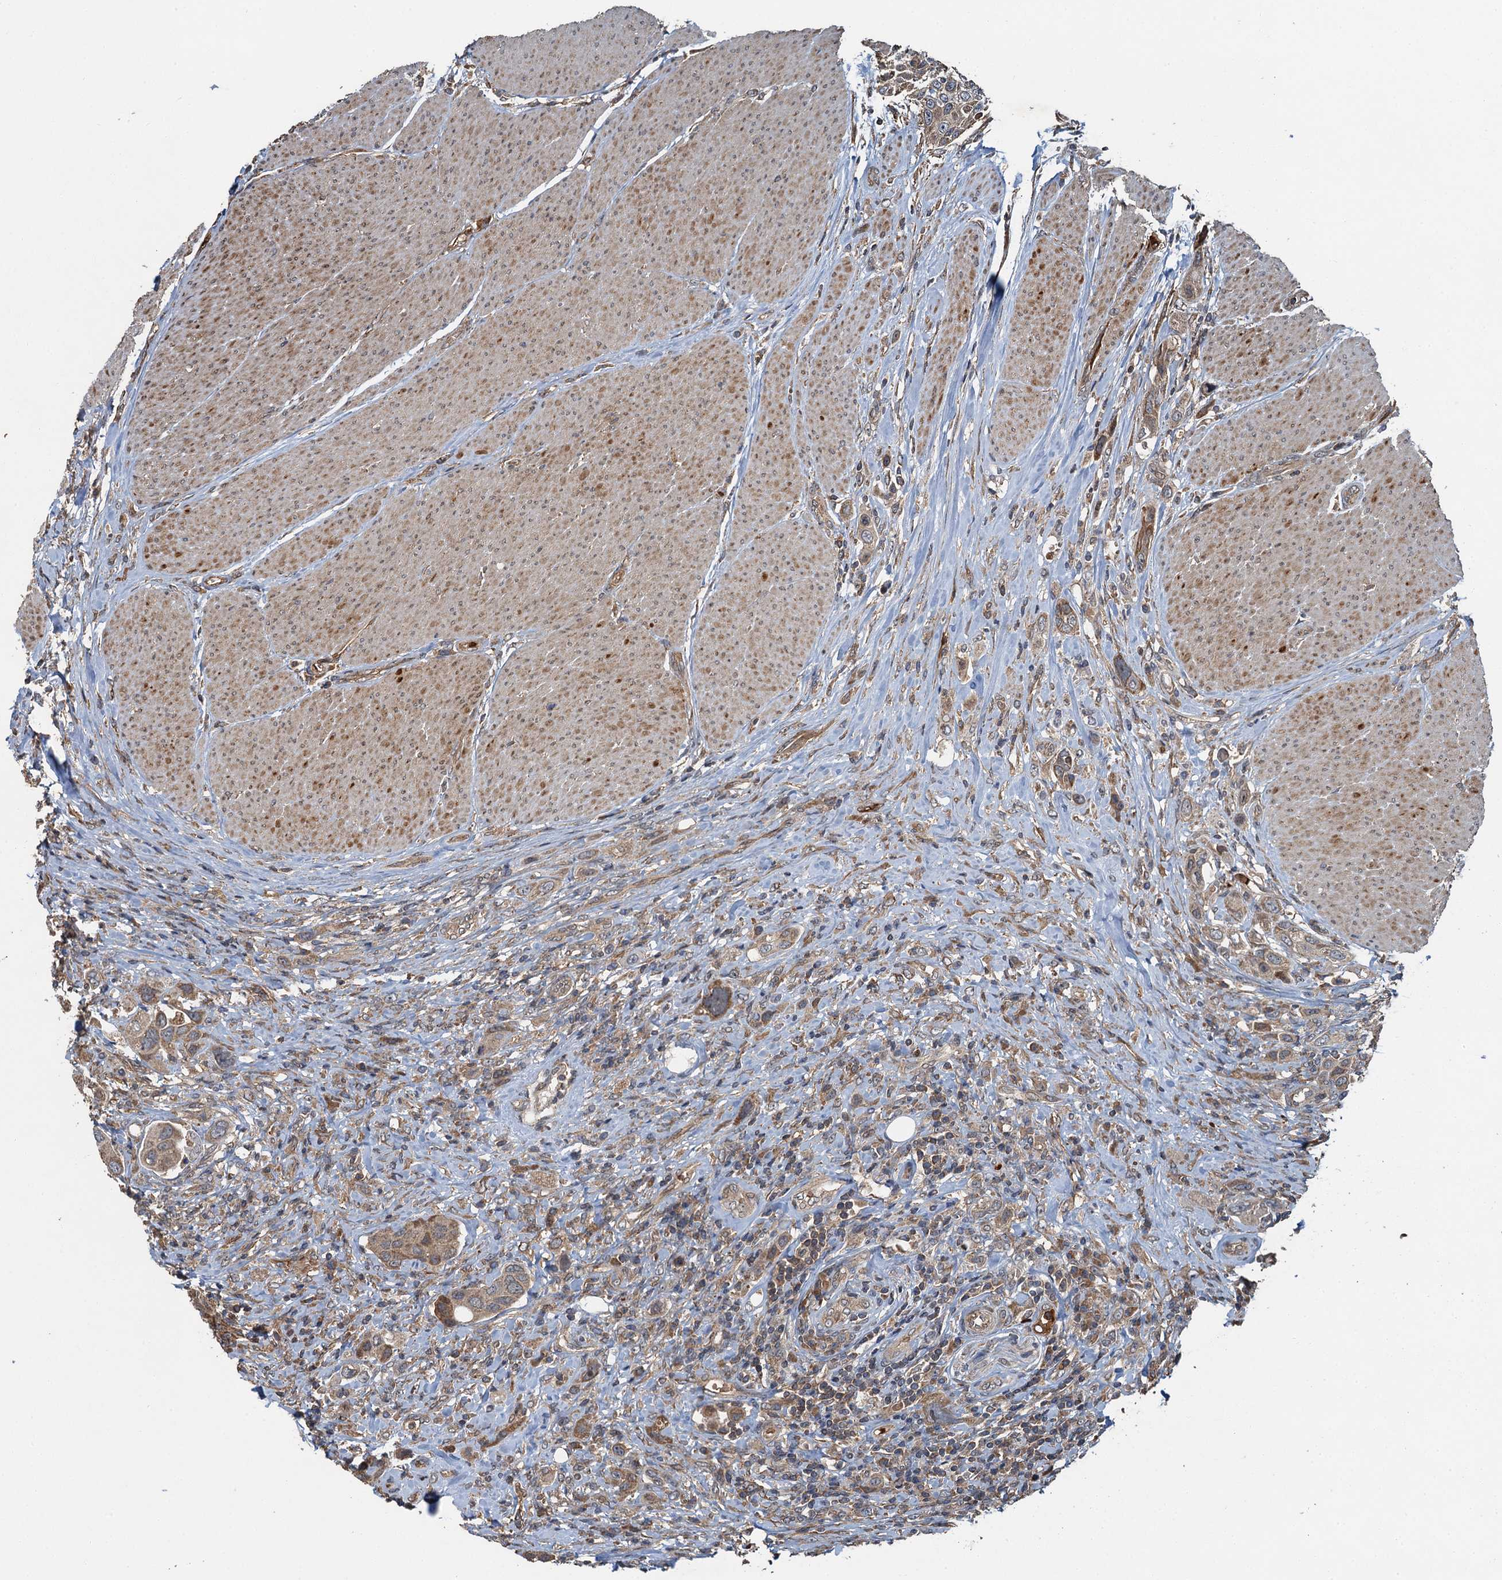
{"staining": {"intensity": "moderate", "quantity": ">75%", "location": "cytoplasmic/membranous"}, "tissue": "urothelial cancer", "cell_type": "Tumor cells", "image_type": "cancer", "snomed": [{"axis": "morphology", "description": "Urothelial carcinoma, High grade"}, {"axis": "topography", "description": "Urinary bladder"}], "caption": "The photomicrograph reveals staining of high-grade urothelial carcinoma, revealing moderate cytoplasmic/membranous protein positivity (brown color) within tumor cells.", "gene": "SNX32", "patient": {"sex": "male", "age": 50}}